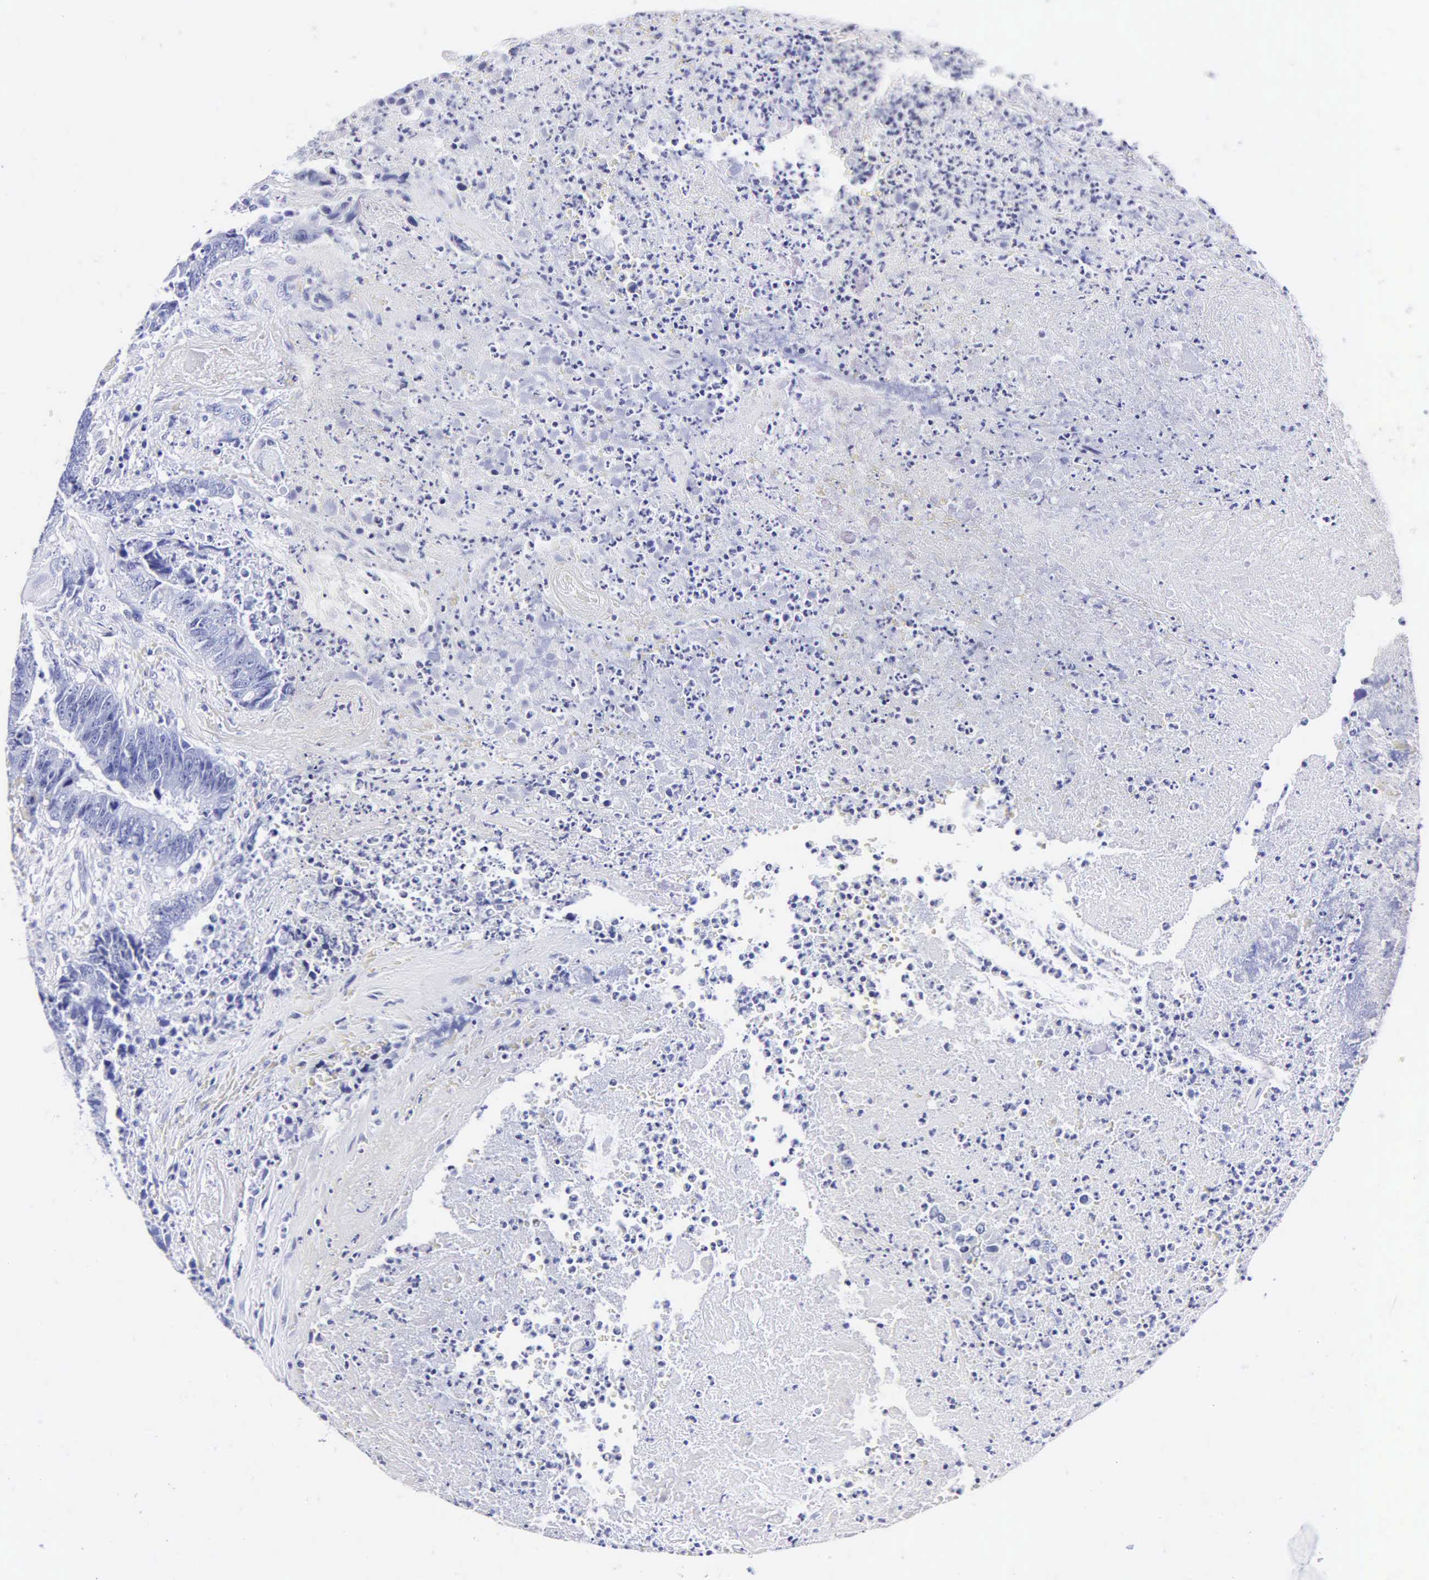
{"staining": {"intensity": "negative", "quantity": "none", "location": "none"}, "tissue": "colorectal cancer", "cell_type": "Tumor cells", "image_type": "cancer", "snomed": [{"axis": "morphology", "description": "Adenocarcinoma, NOS"}, {"axis": "topography", "description": "Rectum"}], "caption": "DAB immunohistochemical staining of human colorectal cancer (adenocarcinoma) shows no significant staining in tumor cells.", "gene": "MB", "patient": {"sex": "female", "age": 65}}